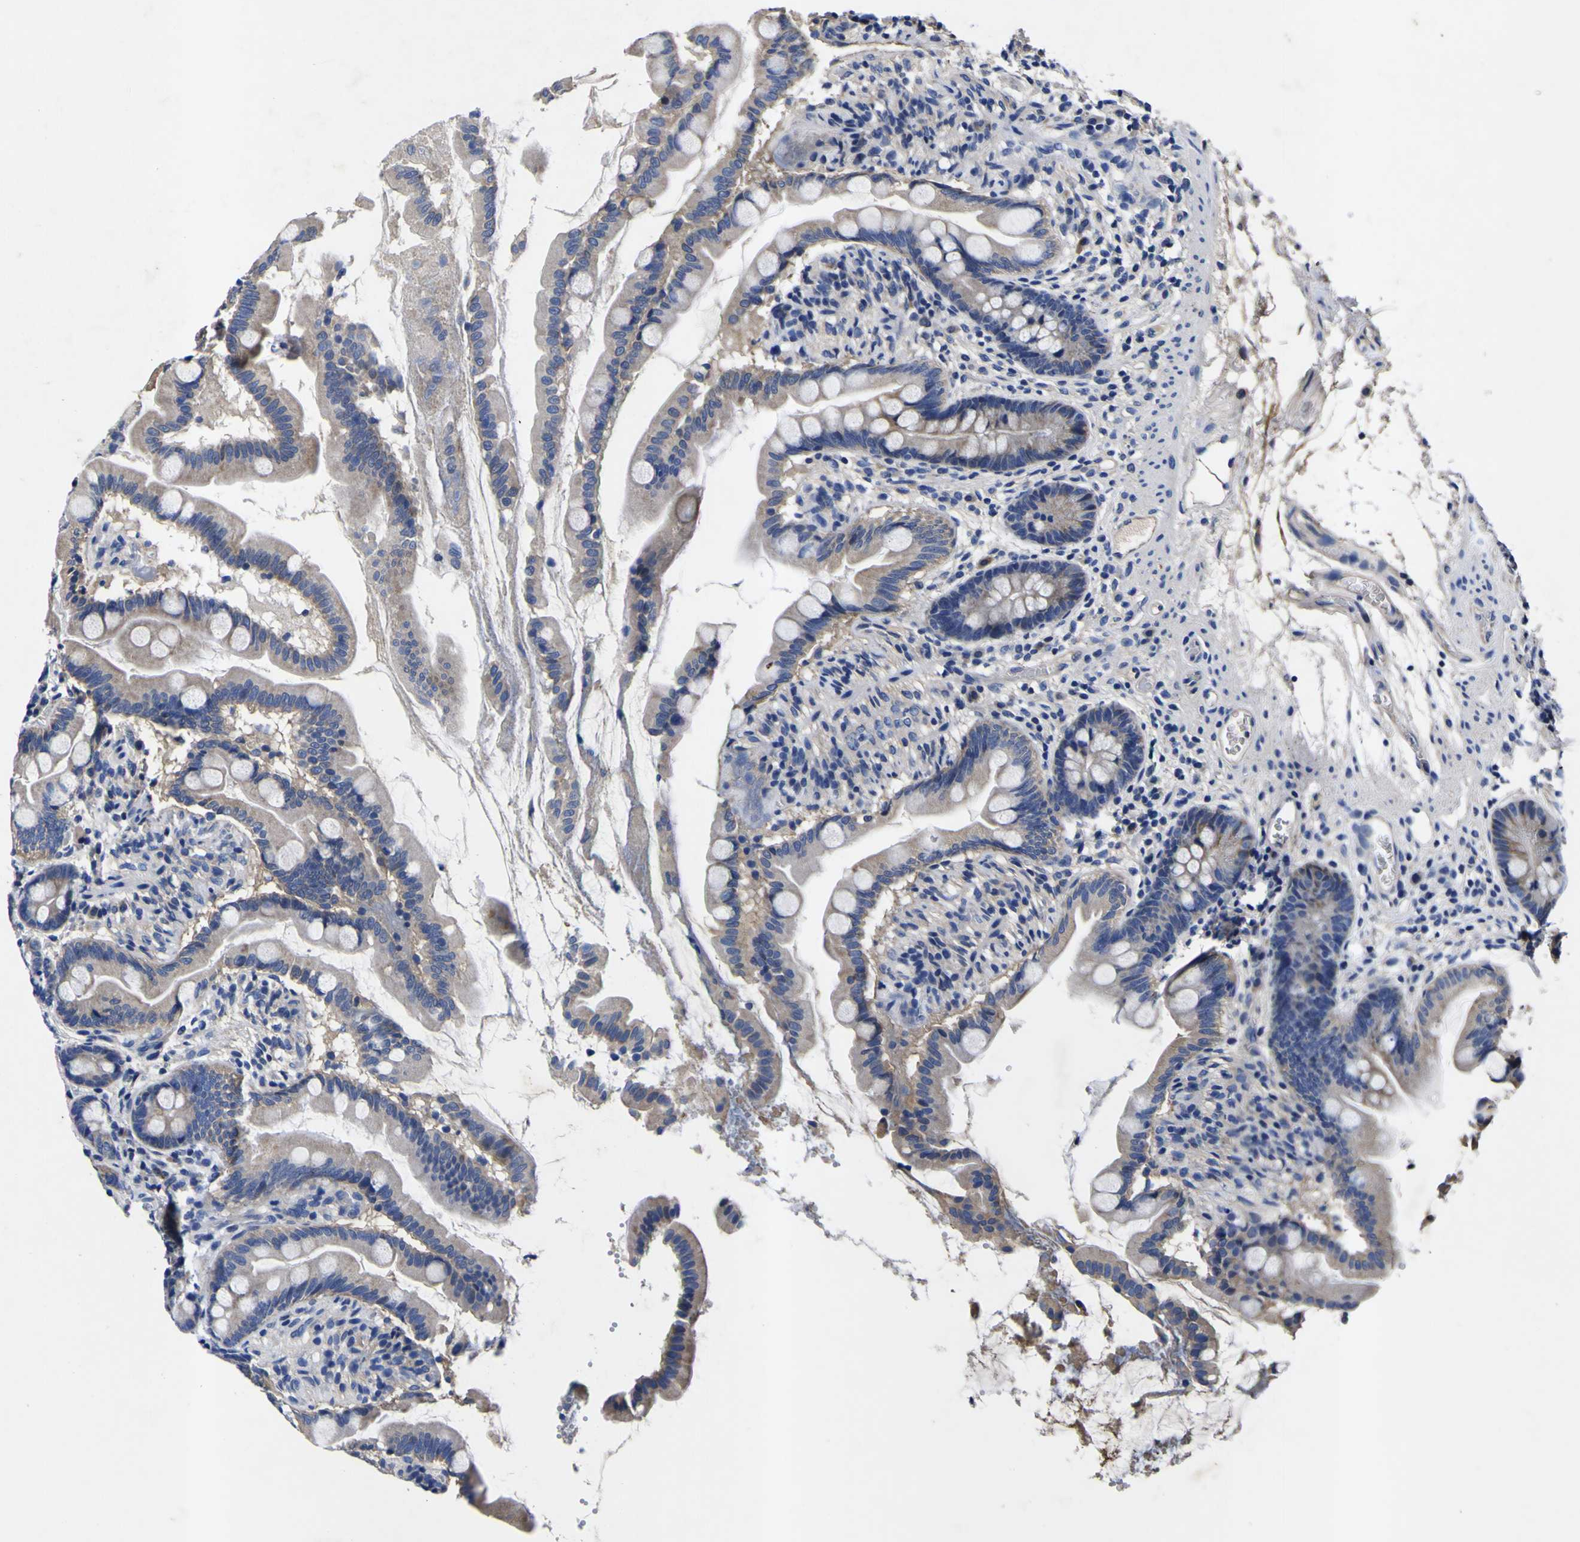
{"staining": {"intensity": "weak", "quantity": "<25%", "location": "cytoplasmic/membranous"}, "tissue": "small intestine", "cell_type": "Glandular cells", "image_type": "normal", "snomed": [{"axis": "morphology", "description": "Normal tissue, NOS"}, {"axis": "topography", "description": "Small intestine"}], "caption": "This is a image of immunohistochemistry (IHC) staining of normal small intestine, which shows no expression in glandular cells.", "gene": "VASN", "patient": {"sex": "female", "age": 56}}